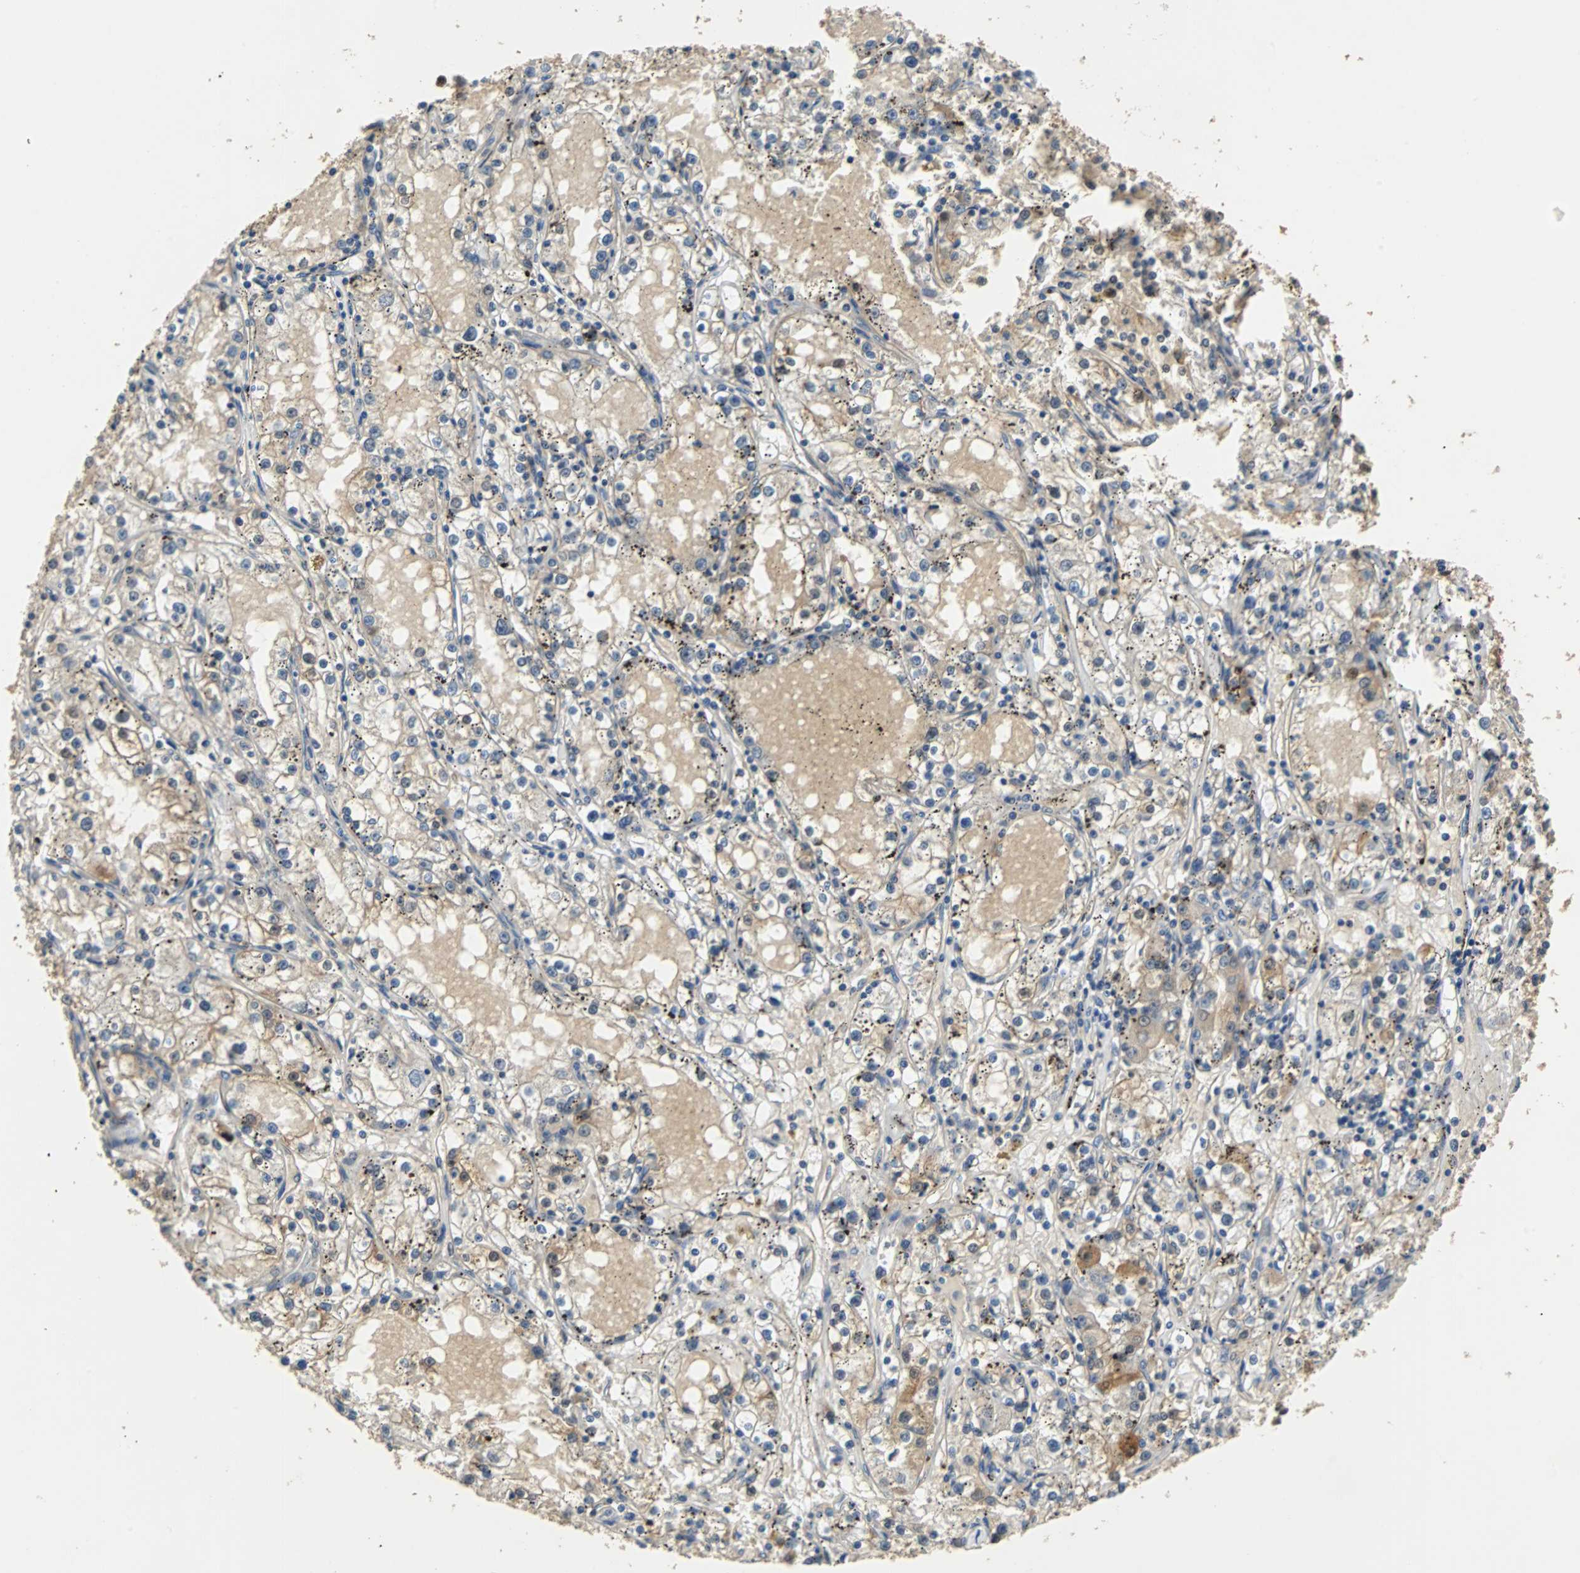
{"staining": {"intensity": "moderate", "quantity": "25%-75%", "location": "cytoplasmic/membranous,nuclear"}, "tissue": "renal cancer", "cell_type": "Tumor cells", "image_type": "cancer", "snomed": [{"axis": "morphology", "description": "Adenocarcinoma, NOS"}, {"axis": "topography", "description": "Kidney"}], "caption": "DAB (3,3'-diaminobenzidine) immunohistochemical staining of renal cancer displays moderate cytoplasmic/membranous and nuclear protein staining in approximately 25%-75% of tumor cells.", "gene": "PRDX6", "patient": {"sex": "male", "age": 56}}